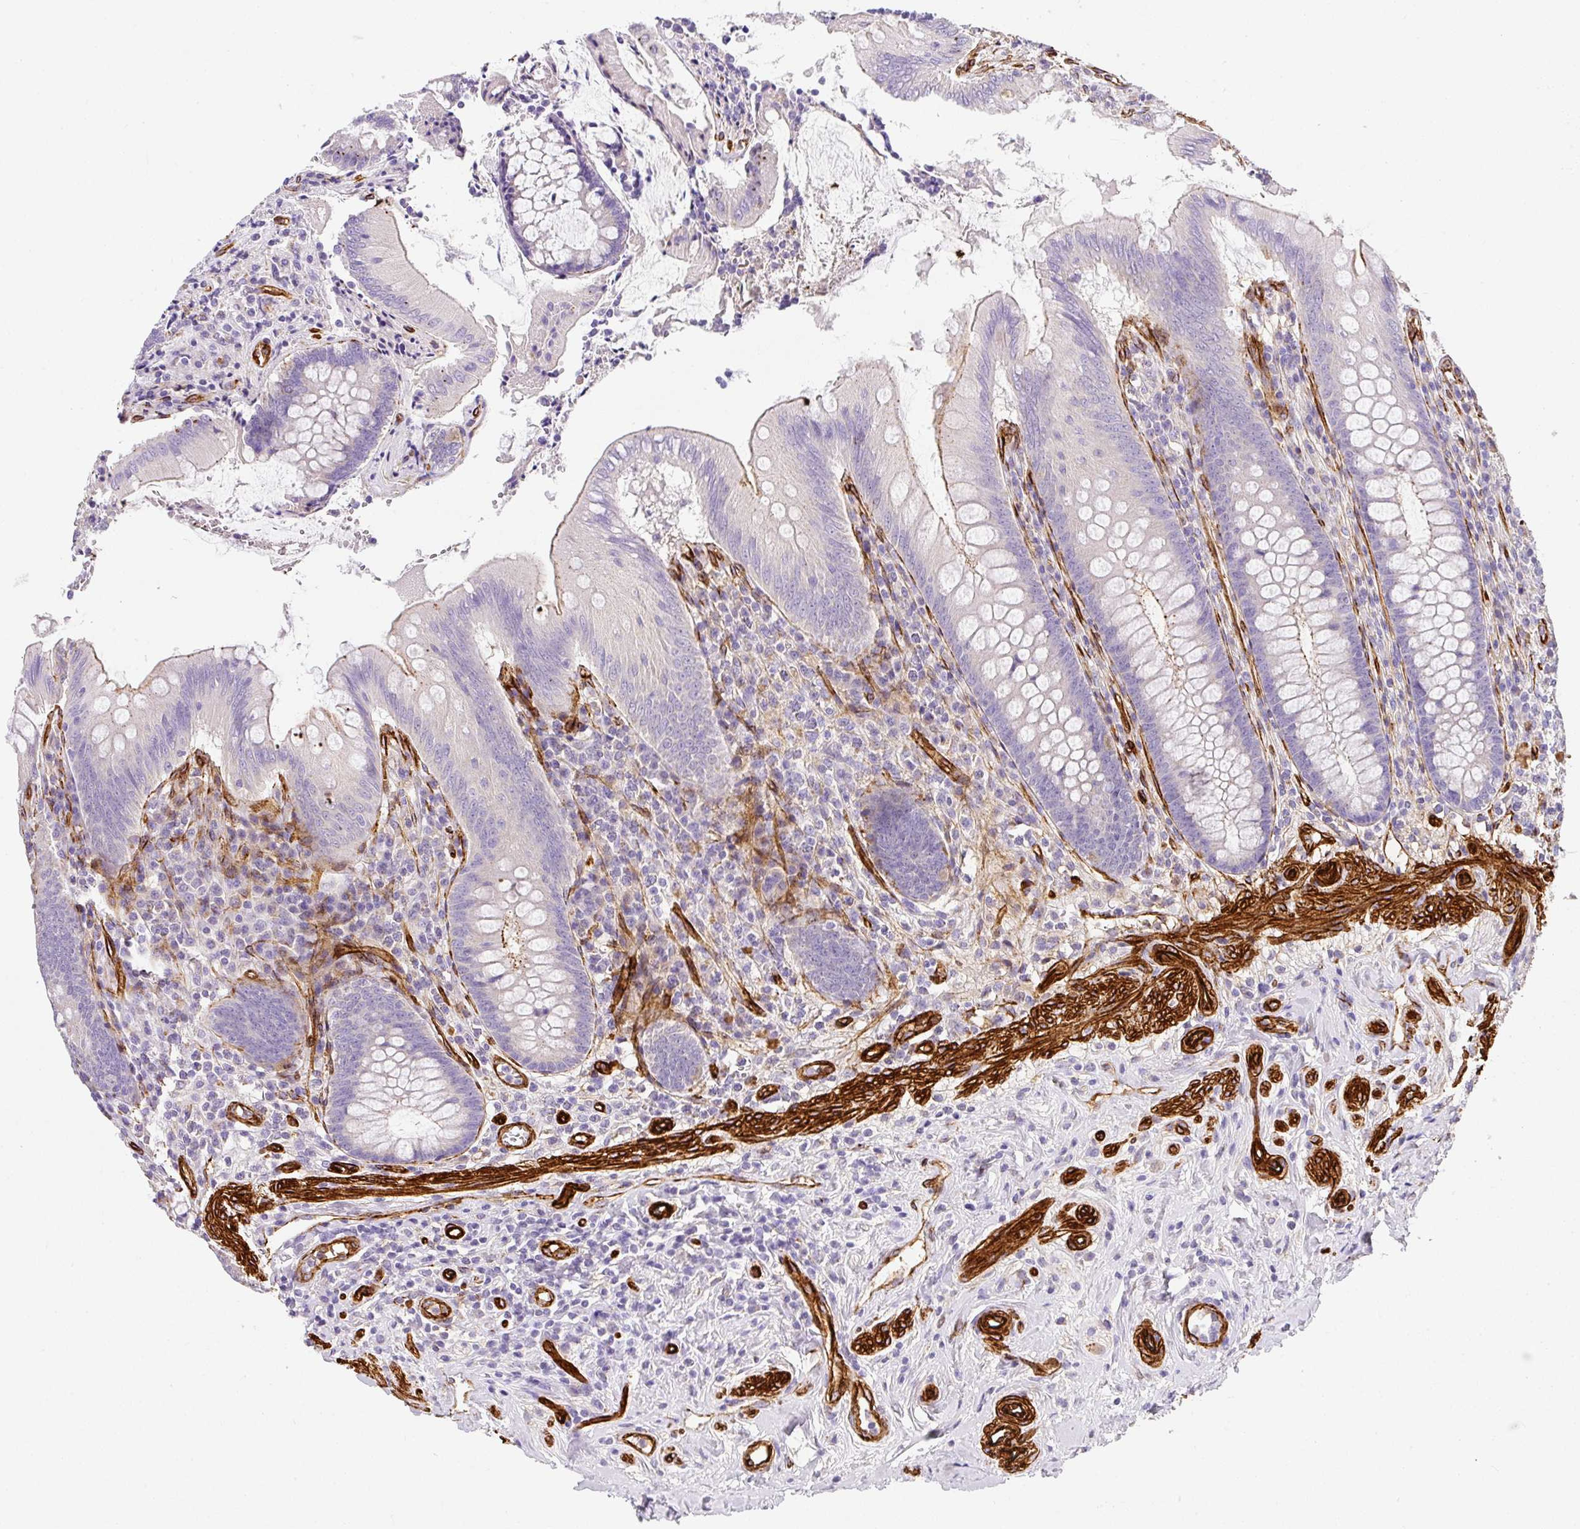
{"staining": {"intensity": "negative", "quantity": "none", "location": "none"}, "tissue": "appendix", "cell_type": "Glandular cells", "image_type": "normal", "snomed": [{"axis": "morphology", "description": "Normal tissue, NOS"}, {"axis": "topography", "description": "Appendix"}], "caption": "Micrograph shows no protein expression in glandular cells of unremarkable appendix.", "gene": "SLC25A17", "patient": {"sex": "female", "age": 51}}